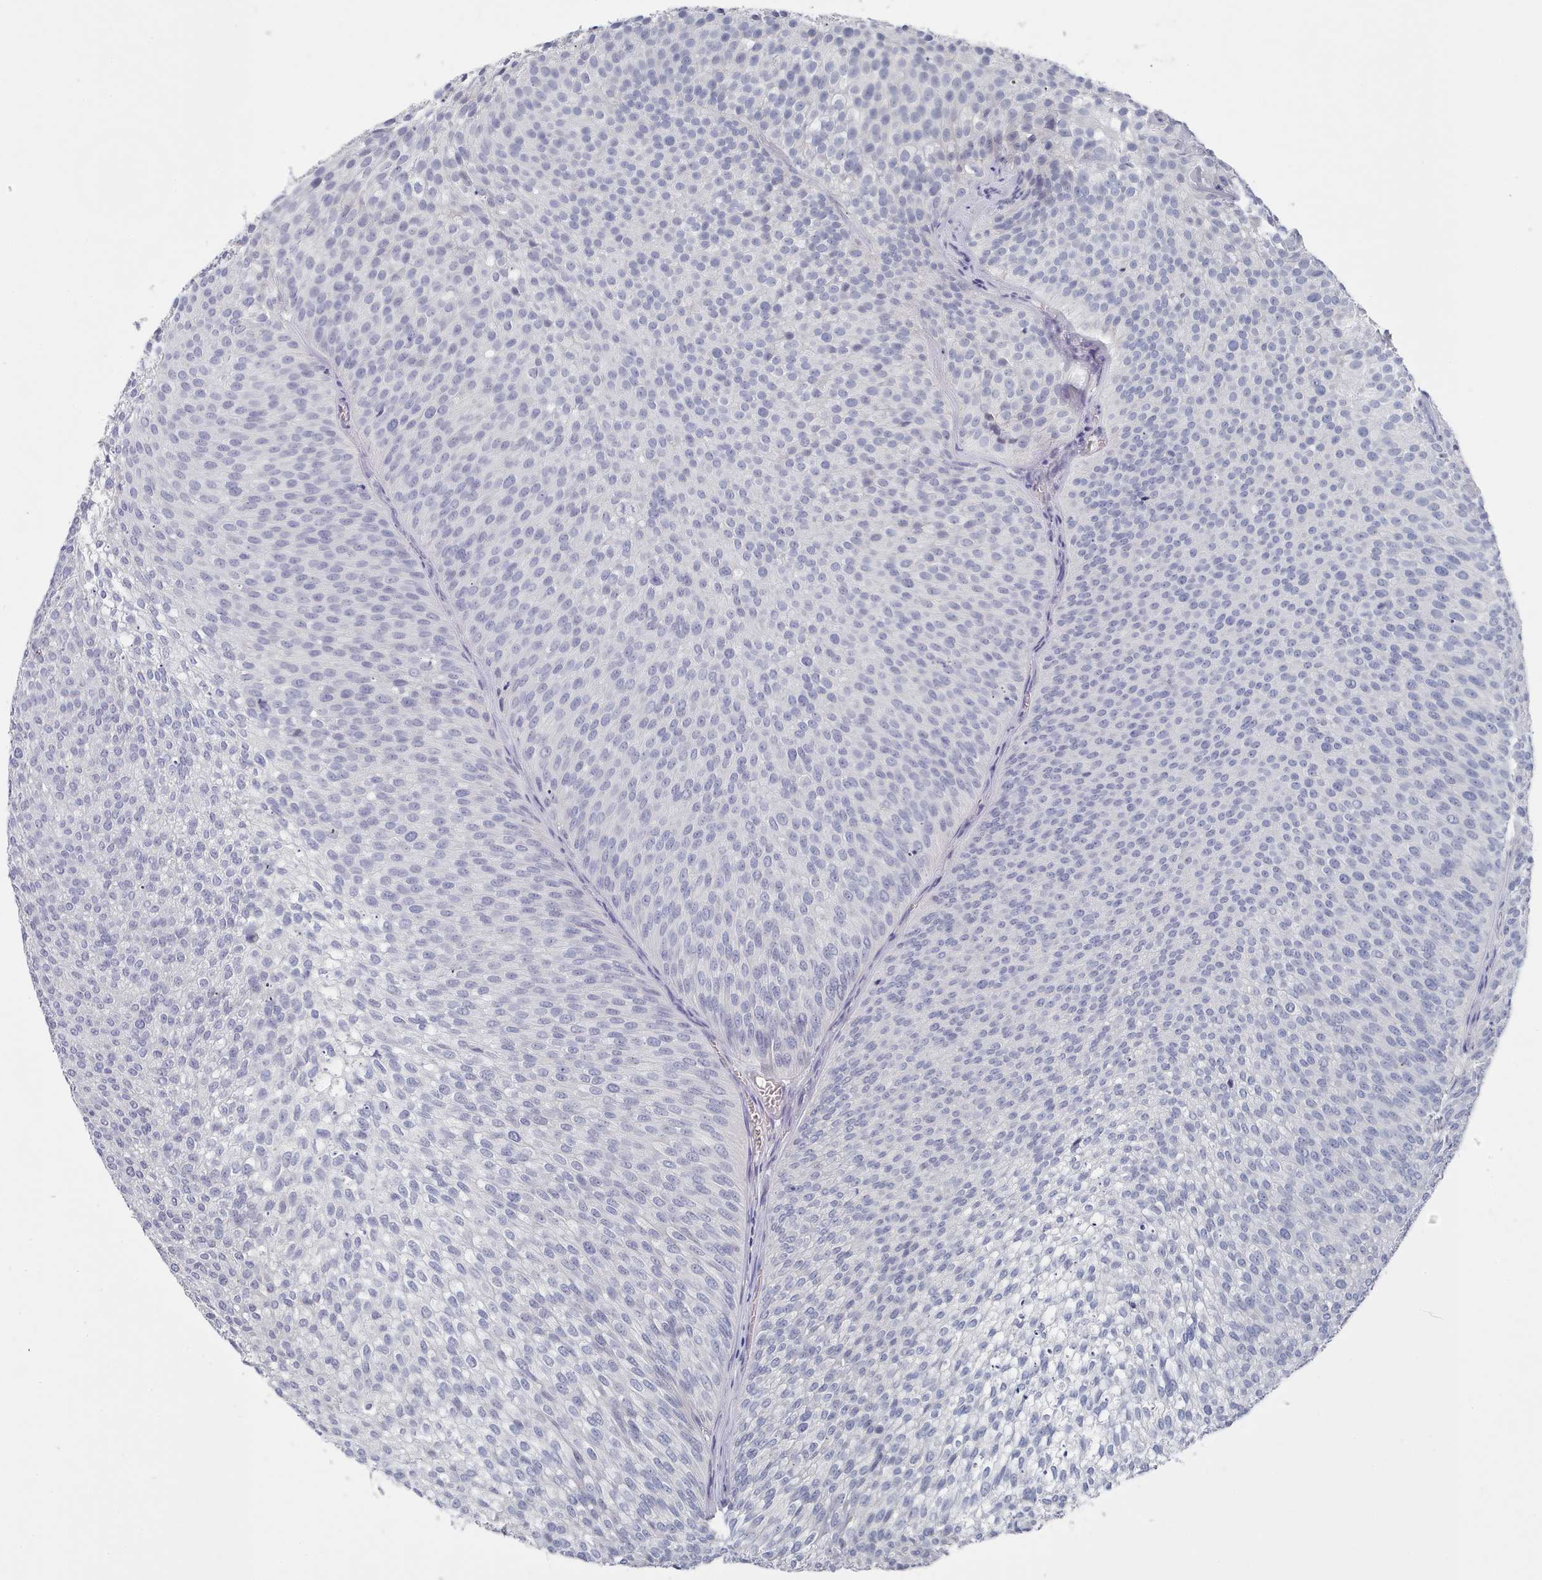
{"staining": {"intensity": "negative", "quantity": "none", "location": "none"}, "tissue": "urothelial cancer", "cell_type": "Tumor cells", "image_type": "cancer", "snomed": [{"axis": "morphology", "description": "Urothelial carcinoma, Low grade"}, {"axis": "topography", "description": "Urinary bladder"}], "caption": "Low-grade urothelial carcinoma was stained to show a protein in brown. There is no significant staining in tumor cells.", "gene": "ACAD11", "patient": {"sex": "male", "age": 91}}